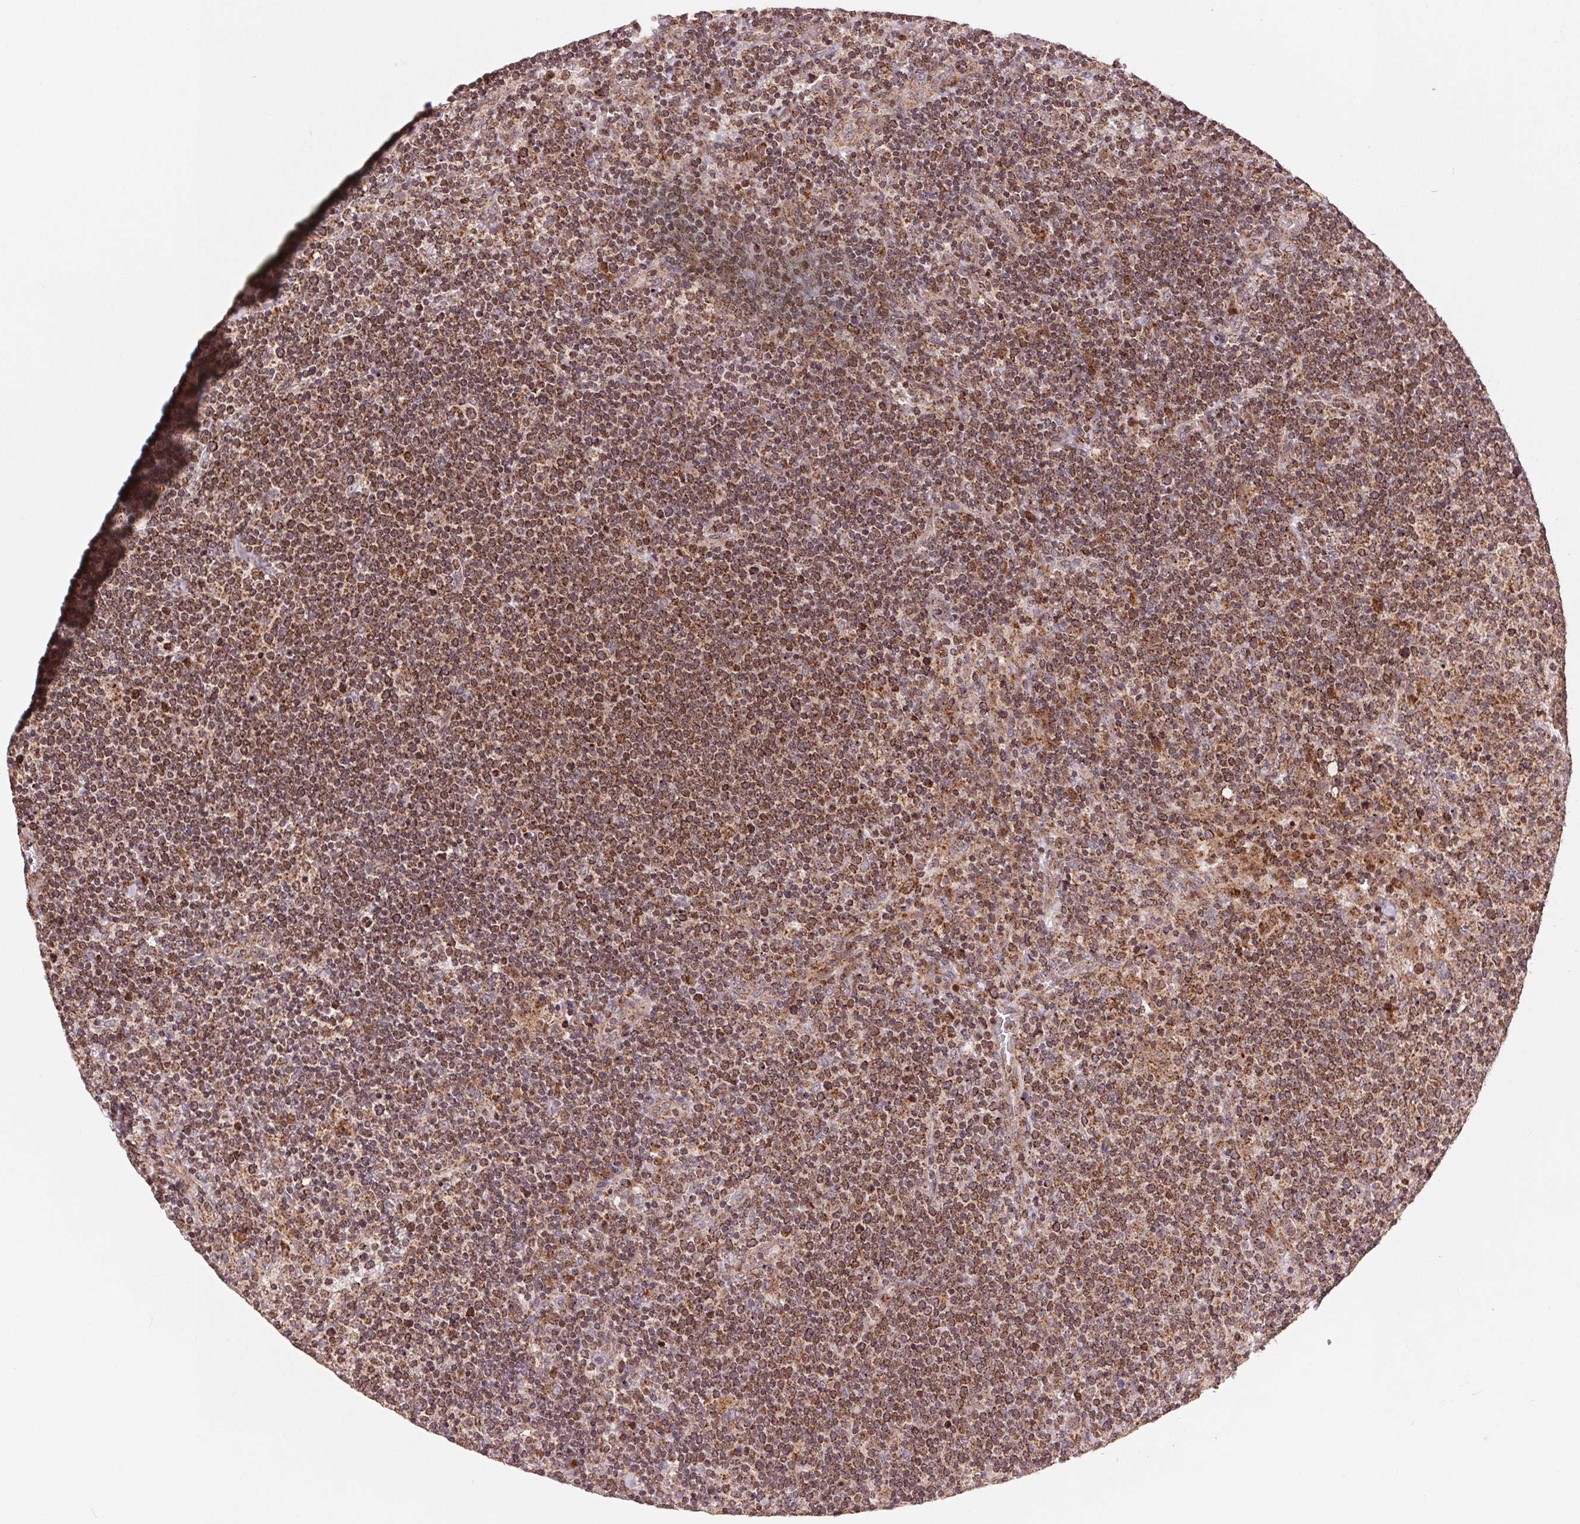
{"staining": {"intensity": "moderate", "quantity": ">75%", "location": "cytoplasmic/membranous"}, "tissue": "lymphoma", "cell_type": "Tumor cells", "image_type": "cancer", "snomed": [{"axis": "morphology", "description": "Malignant lymphoma, non-Hodgkin's type, High grade"}, {"axis": "topography", "description": "Lymph node"}], "caption": "Immunohistochemistry image of human lymphoma stained for a protein (brown), which displays medium levels of moderate cytoplasmic/membranous positivity in about >75% of tumor cells.", "gene": "CHMP4B", "patient": {"sex": "male", "age": 61}}